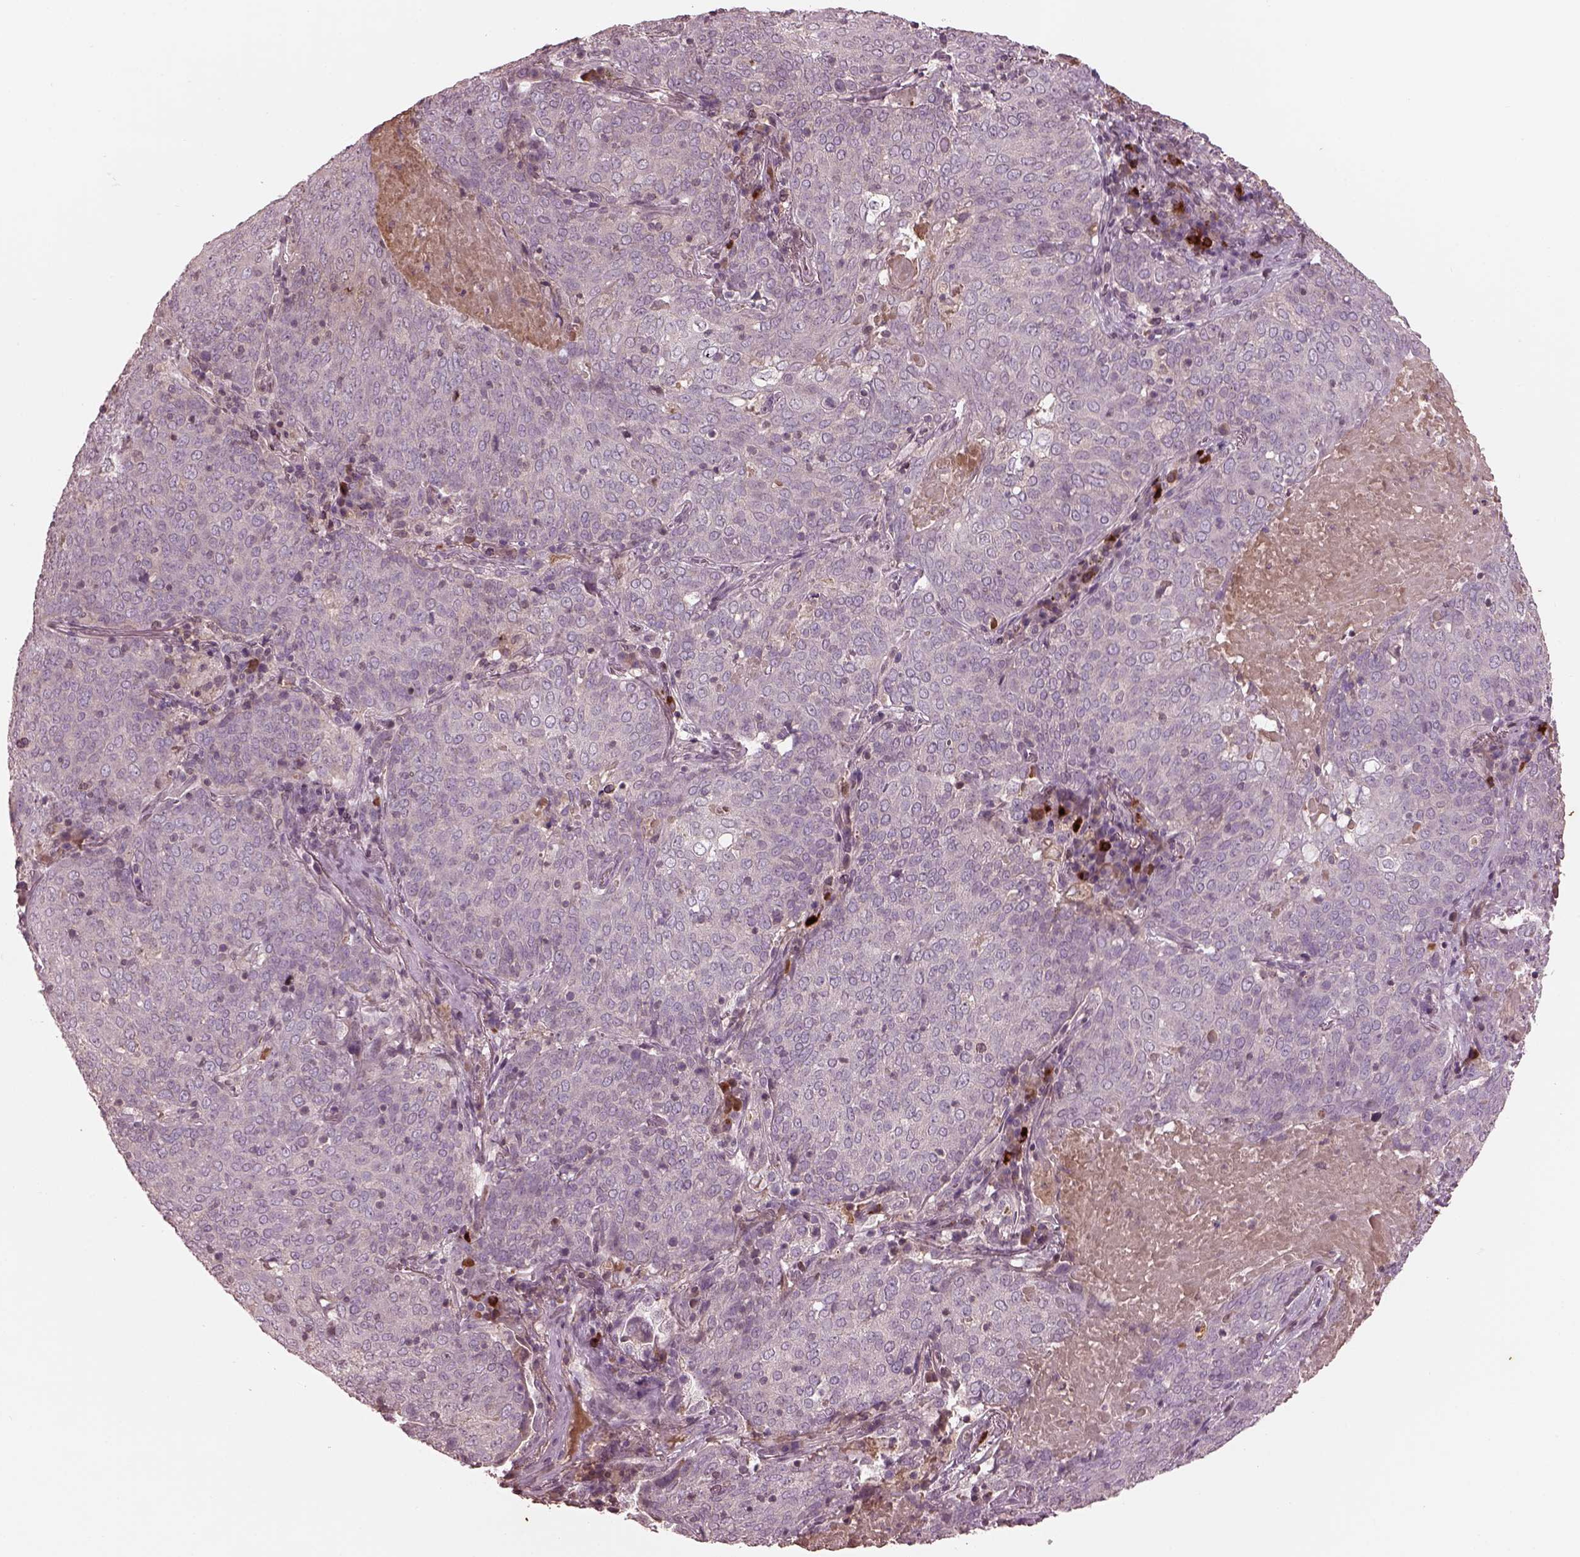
{"staining": {"intensity": "negative", "quantity": "none", "location": "none"}, "tissue": "lung cancer", "cell_type": "Tumor cells", "image_type": "cancer", "snomed": [{"axis": "morphology", "description": "Squamous cell carcinoma, NOS"}, {"axis": "topography", "description": "Lung"}], "caption": "There is no significant positivity in tumor cells of squamous cell carcinoma (lung).", "gene": "PTX4", "patient": {"sex": "male", "age": 82}}